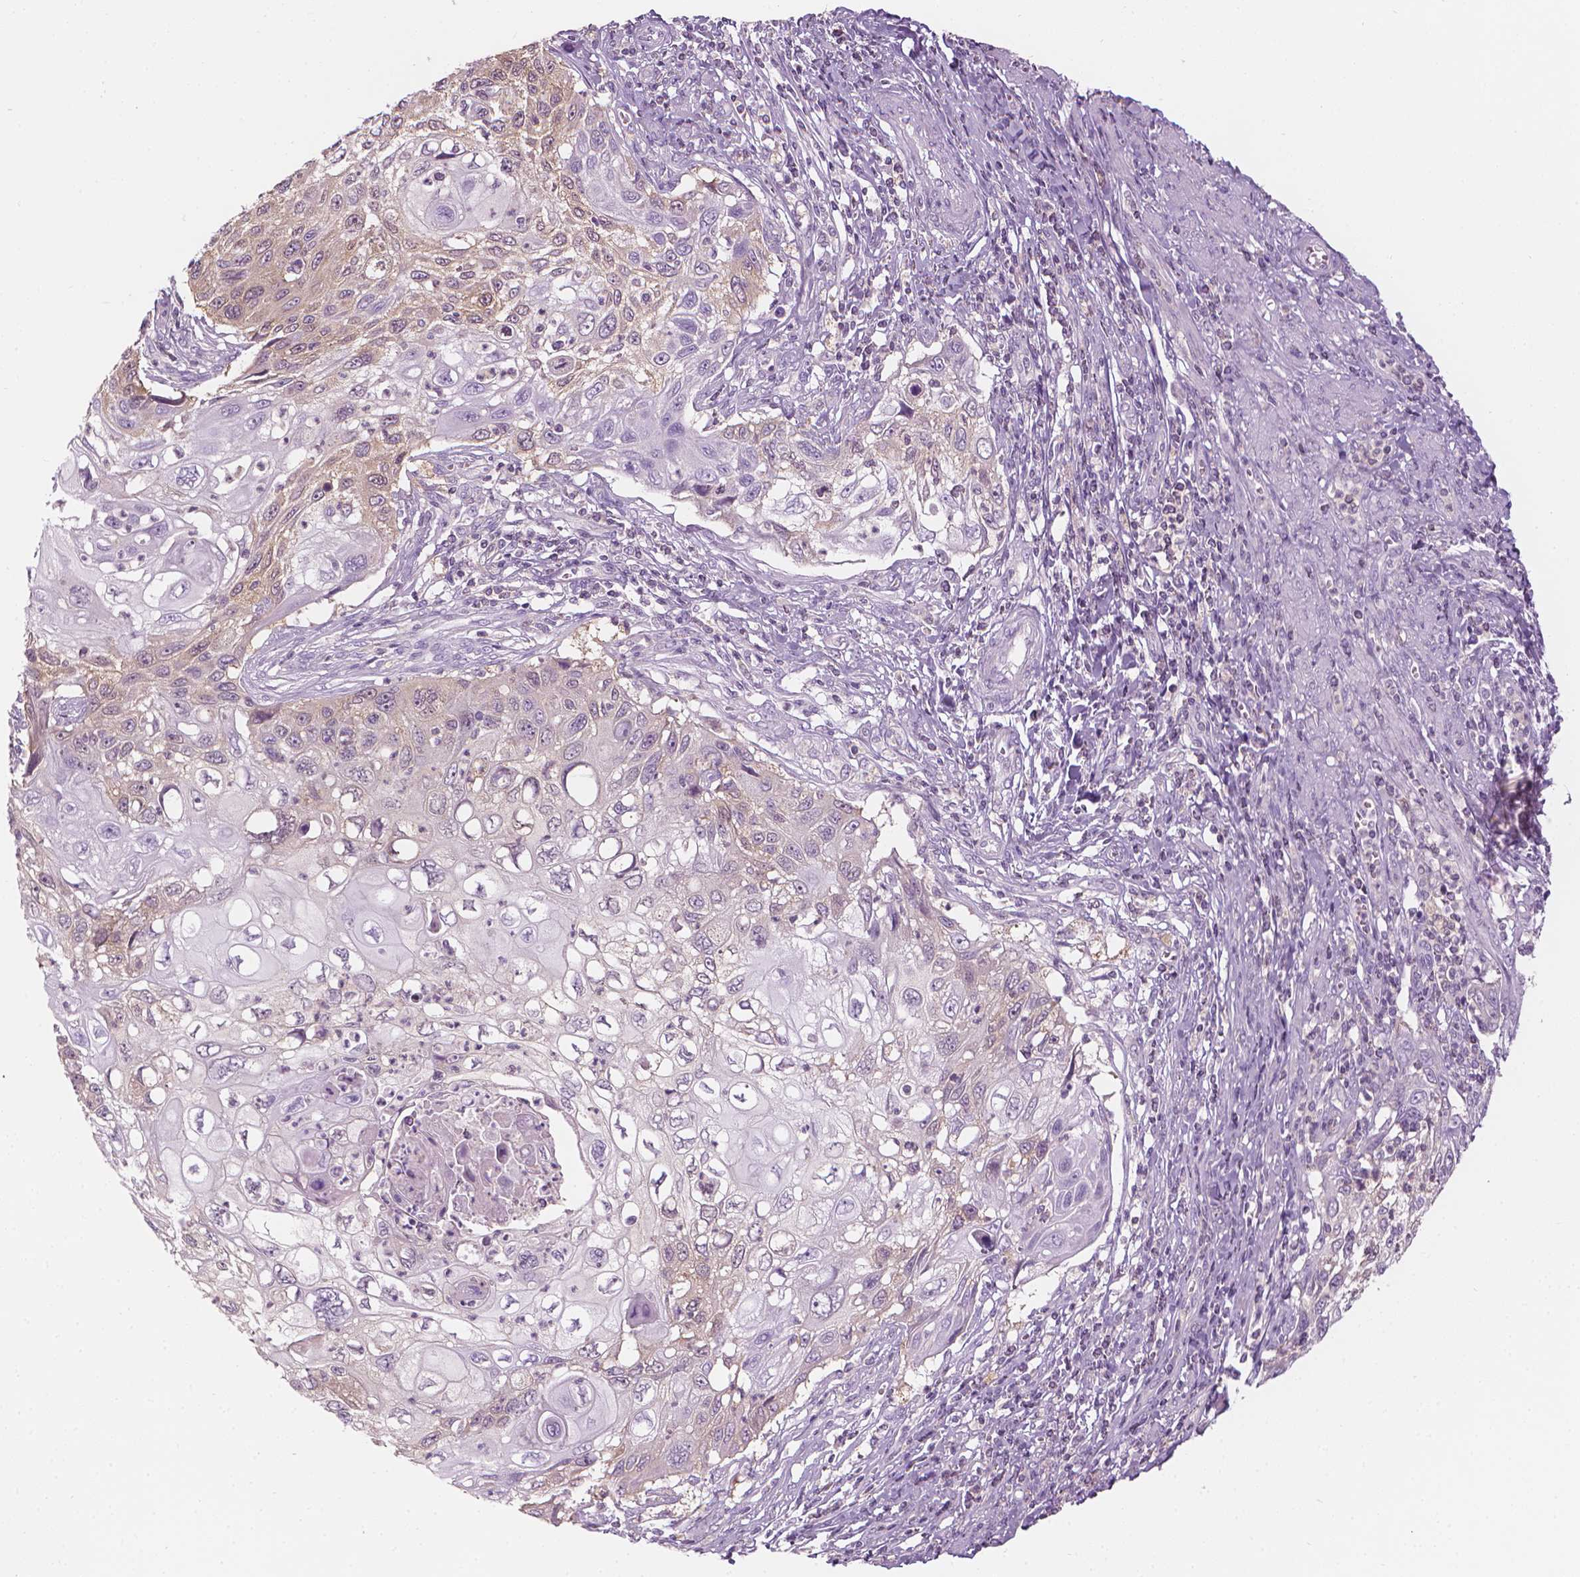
{"staining": {"intensity": "negative", "quantity": "none", "location": "none"}, "tissue": "cervical cancer", "cell_type": "Tumor cells", "image_type": "cancer", "snomed": [{"axis": "morphology", "description": "Squamous cell carcinoma, NOS"}, {"axis": "topography", "description": "Cervix"}], "caption": "DAB (3,3'-diaminobenzidine) immunohistochemical staining of squamous cell carcinoma (cervical) demonstrates no significant expression in tumor cells.", "gene": "SHMT1", "patient": {"sex": "female", "age": 70}}